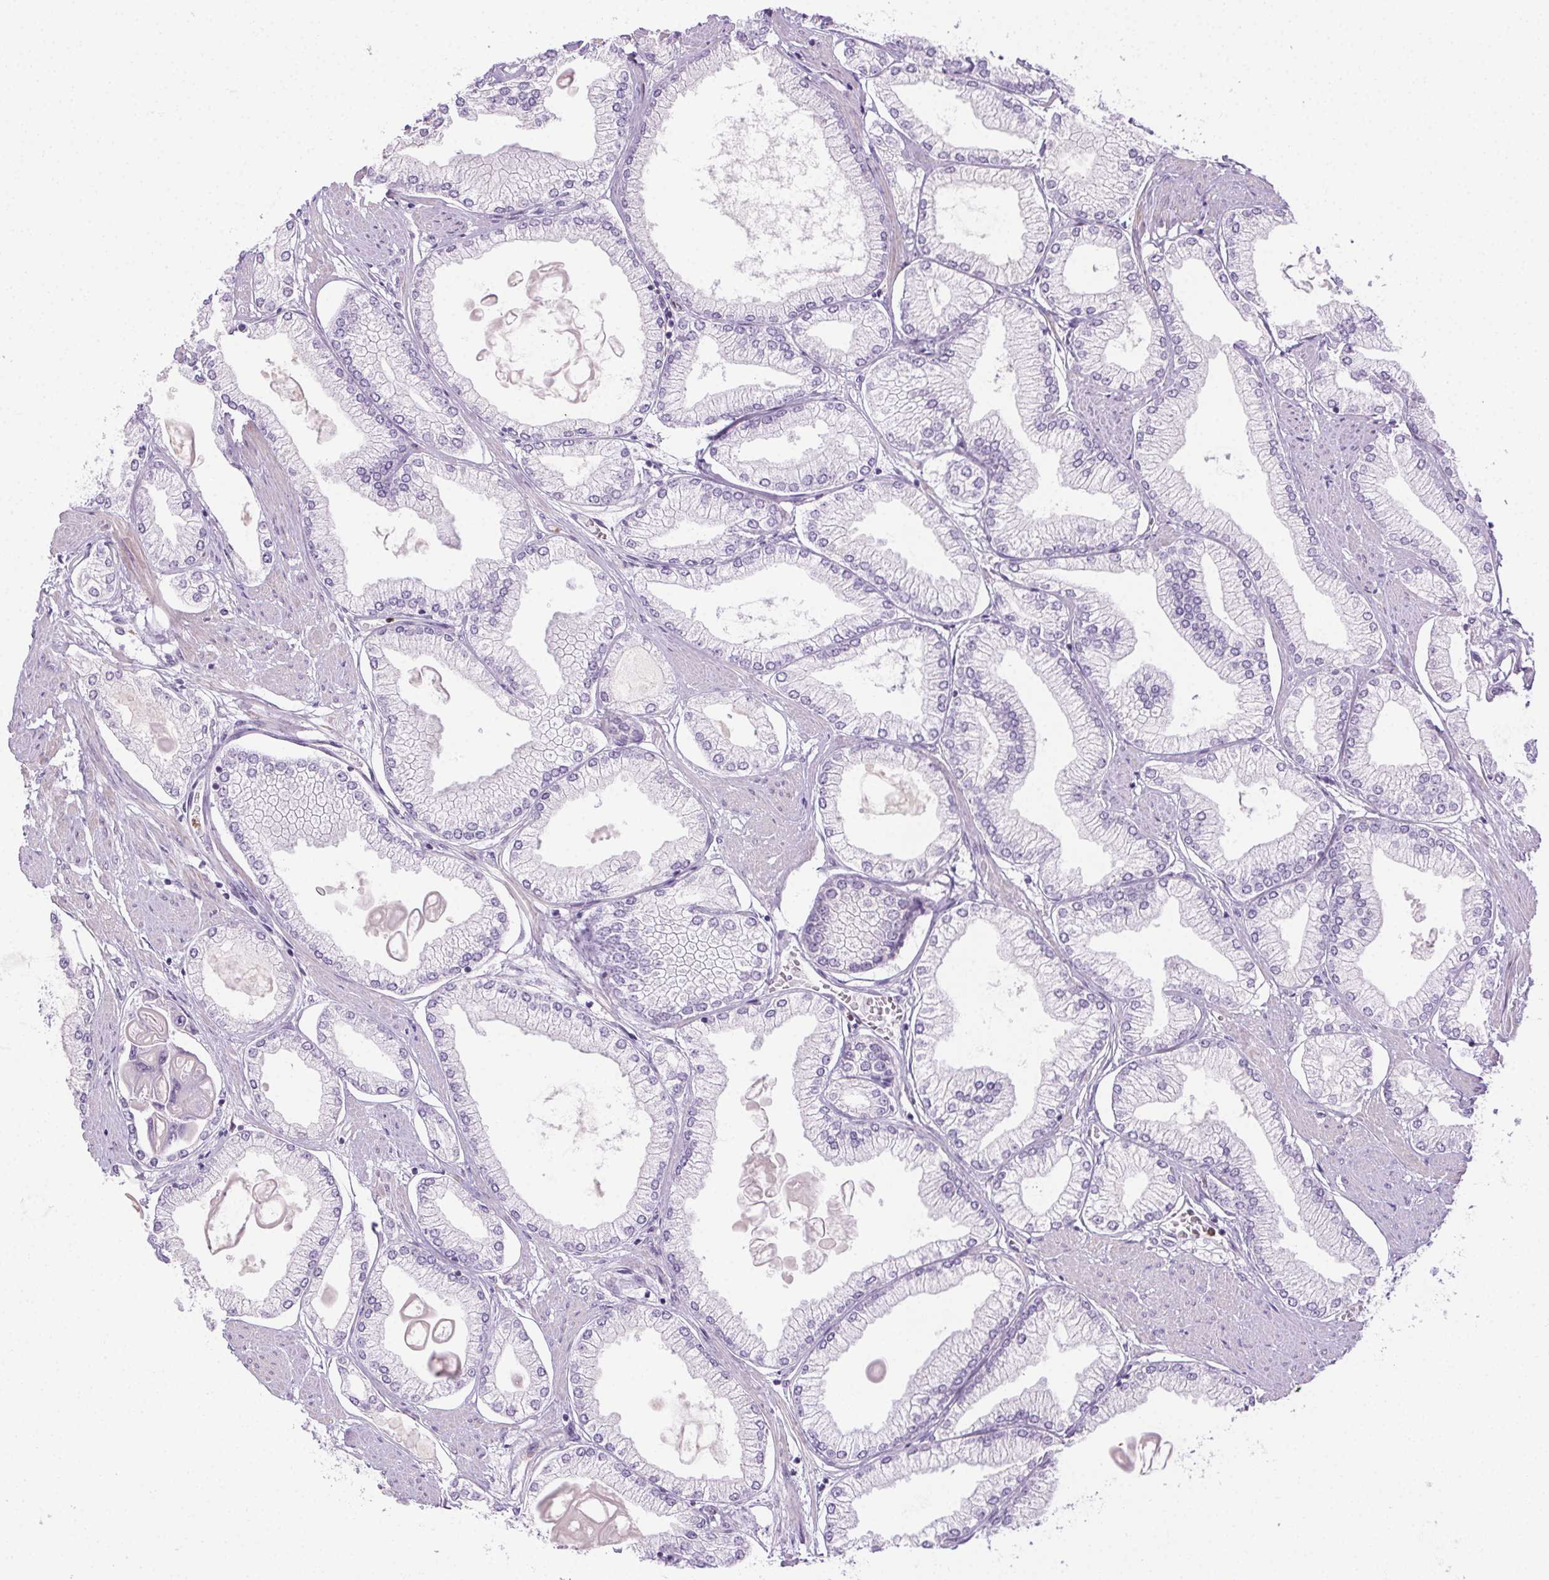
{"staining": {"intensity": "negative", "quantity": "none", "location": "none"}, "tissue": "prostate cancer", "cell_type": "Tumor cells", "image_type": "cancer", "snomed": [{"axis": "morphology", "description": "Adenocarcinoma, High grade"}, {"axis": "topography", "description": "Prostate"}], "caption": "Tumor cells show no significant expression in prostate cancer (adenocarcinoma (high-grade)).", "gene": "TMEM45A", "patient": {"sex": "male", "age": 68}}